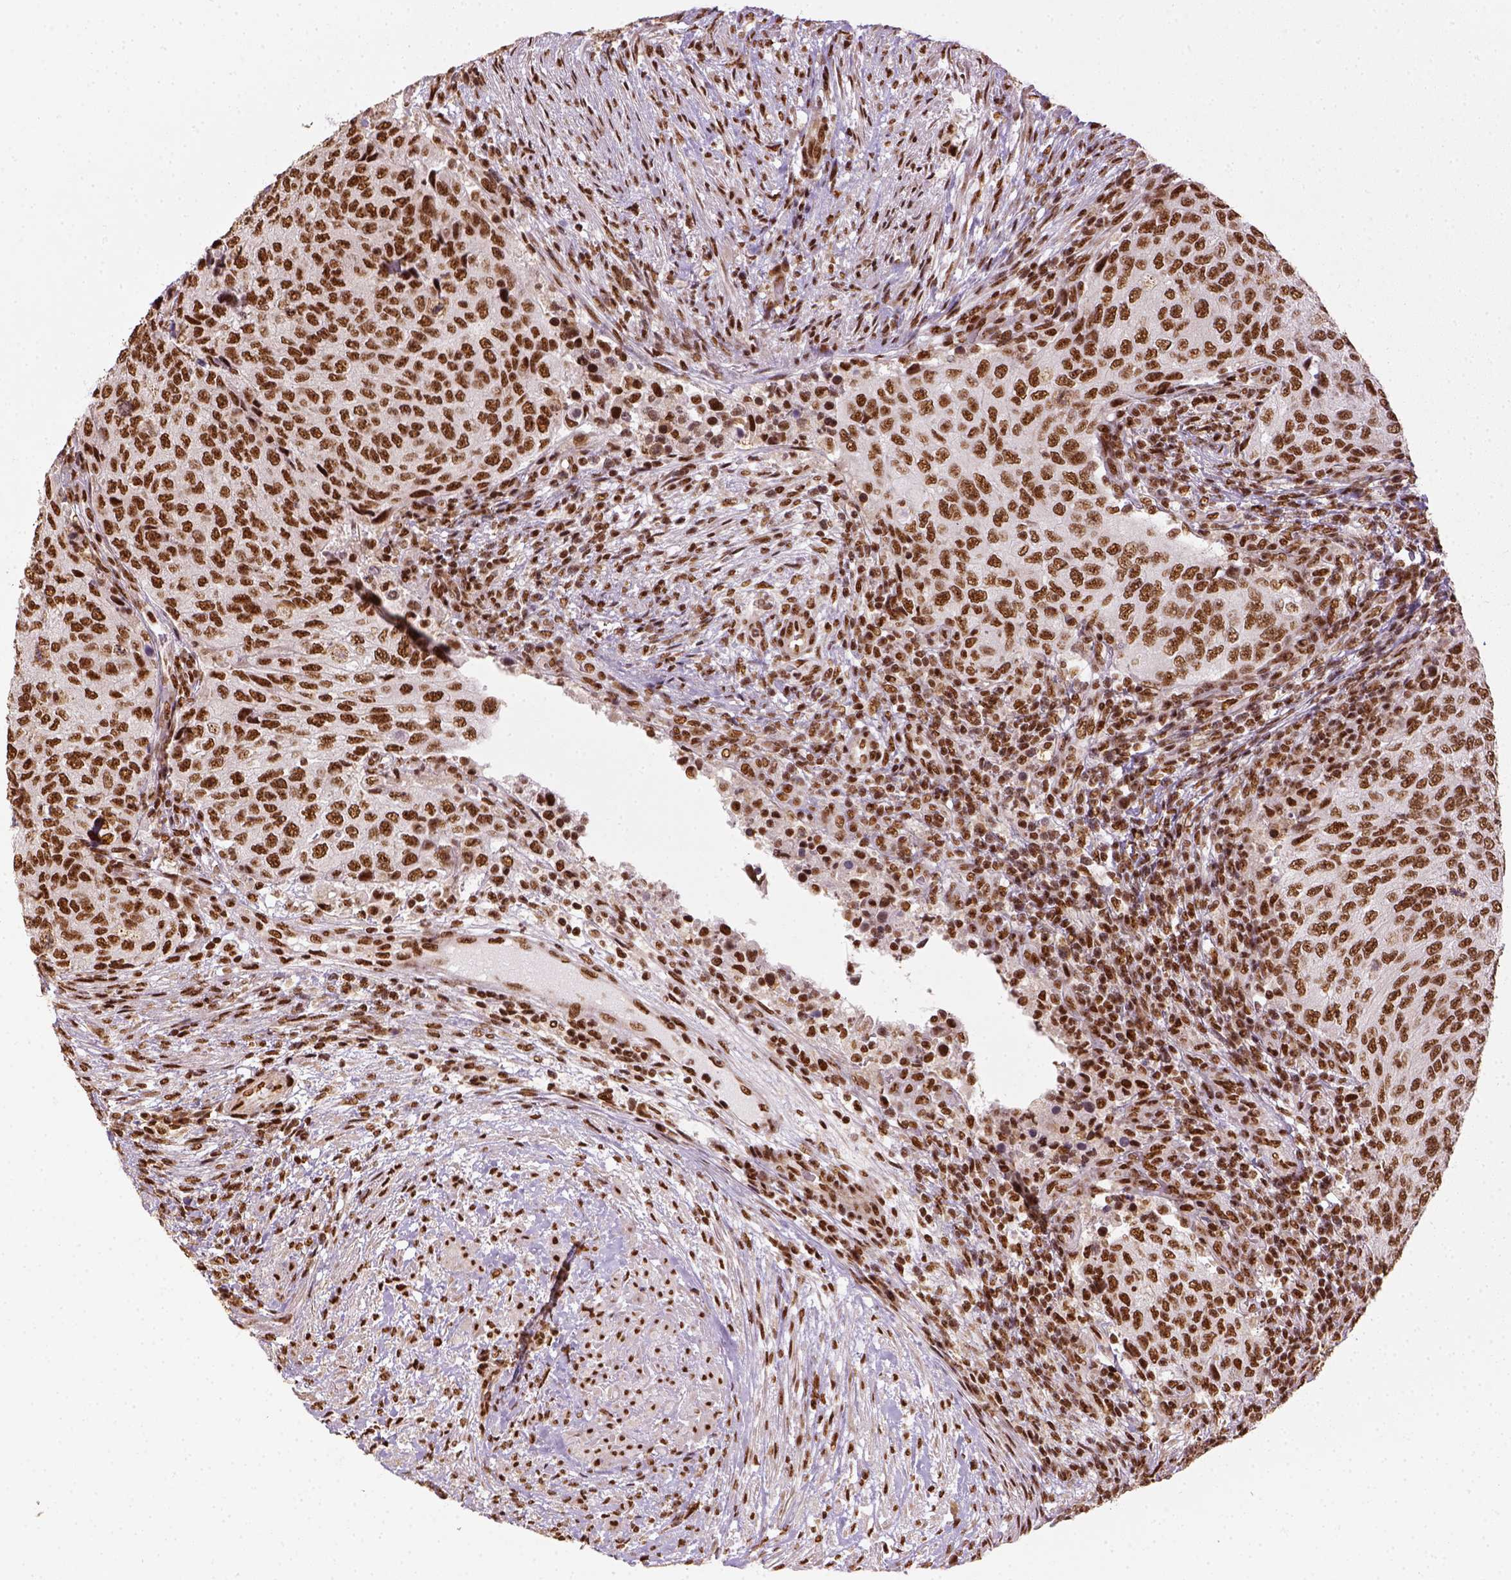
{"staining": {"intensity": "strong", "quantity": ">75%", "location": "nuclear"}, "tissue": "urothelial cancer", "cell_type": "Tumor cells", "image_type": "cancer", "snomed": [{"axis": "morphology", "description": "Urothelial carcinoma, High grade"}, {"axis": "topography", "description": "Urinary bladder"}], "caption": "Immunohistochemistry histopathology image of human urothelial cancer stained for a protein (brown), which exhibits high levels of strong nuclear expression in approximately >75% of tumor cells.", "gene": "CCAR1", "patient": {"sex": "female", "age": 78}}